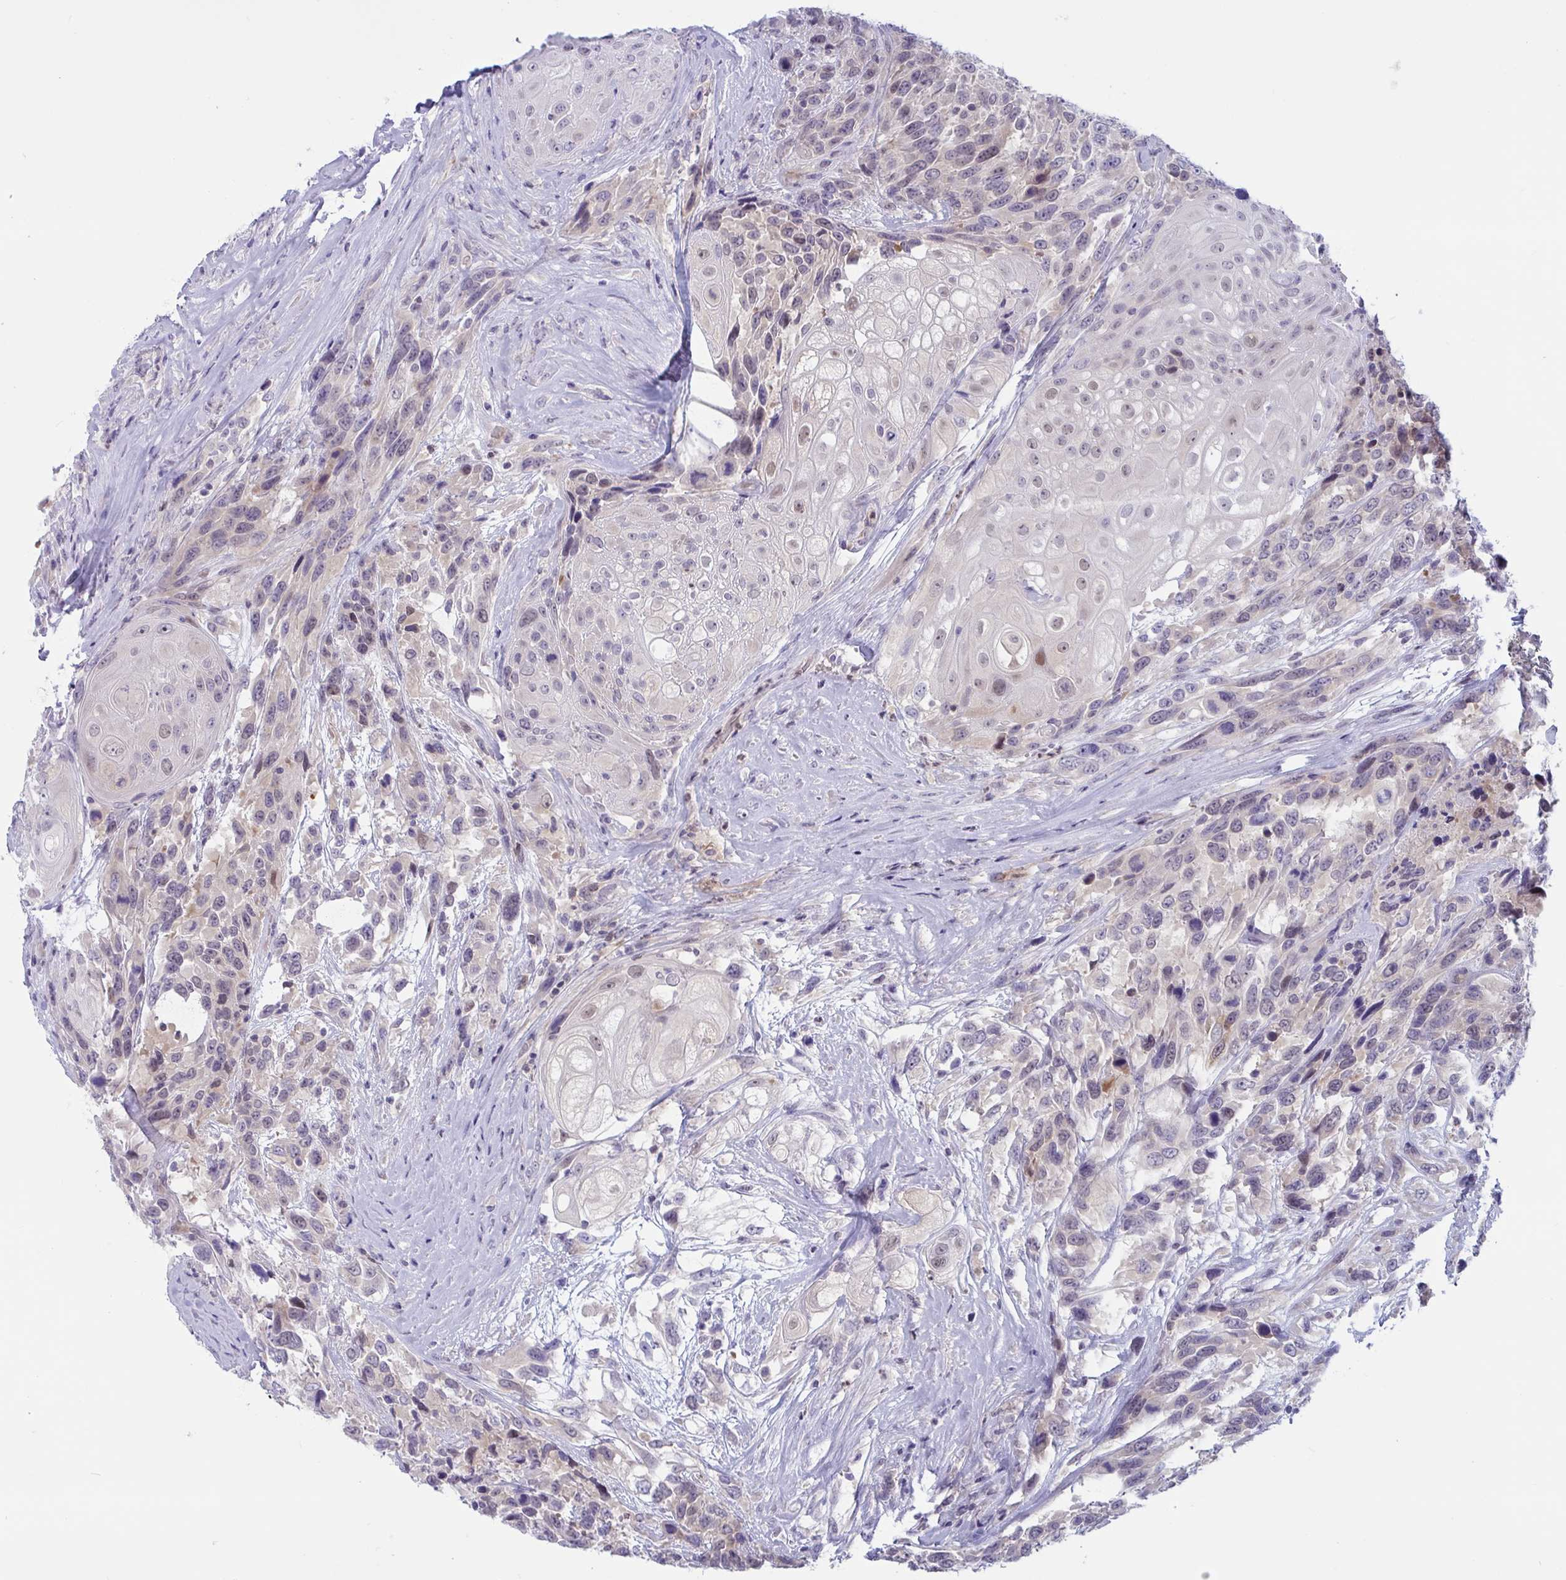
{"staining": {"intensity": "weak", "quantity": "<25%", "location": "cytoplasmic/membranous"}, "tissue": "urothelial cancer", "cell_type": "Tumor cells", "image_type": "cancer", "snomed": [{"axis": "morphology", "description": "Urothelial carcinoma, High grade"}, {"axis": "topography", "description": "Urinary bladder"}], "caption": "This micrograph is of urothelial cancer stained with IHC to label a protein in brown with the nuclei are counter-stained blue. There is no positivity in tumor cells.", "gene": "TSN", "patient": {"sex": "female", "age": 70}}